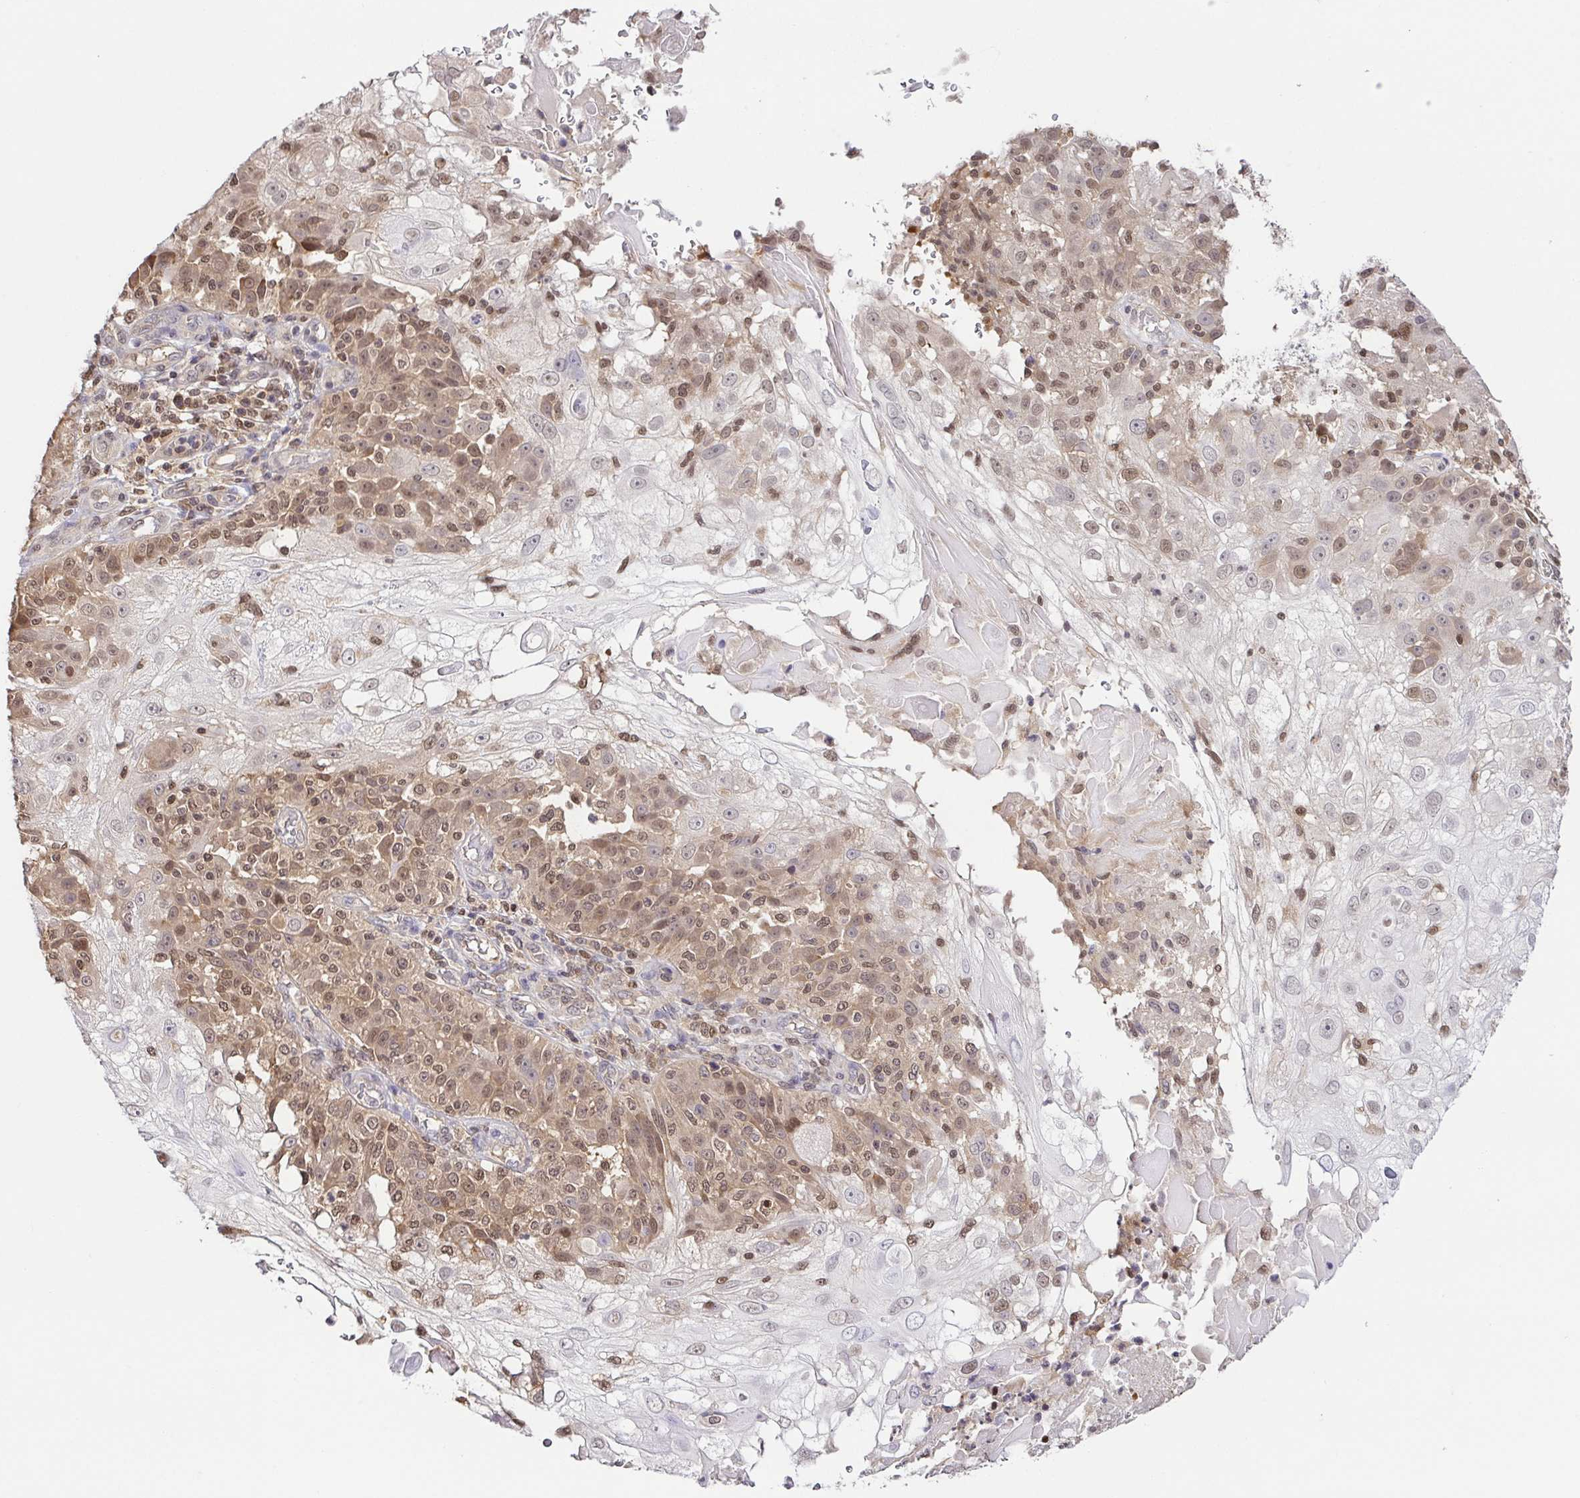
{"staining": {"intensity": "moderate", "quantity": ">75%", "location": "cytoplasmic/membranous,nuclear"}, "tissue": "skin cancer", "cell_type": "Tumor cells", "image_type": "cancer", "snomed": [{"axis": "morphology", "description": "Normal tissue, NOS"}, {"axis": "morphology", "description": "Squamous cell carcinoma, NOS"}, {"axis": "topography", "description": "Skin"}], "caption": "High-magnification brightfield microscopy of squamous cell carcinoma (skin) stained with DAB (brown) and counterstained with hematoxylin (blue). tumor cells exhibit moderate cytoplasmic/membranous and nuclear positivity is identified in about>75% of cells. The staining is performed using DAB (3,3'-diaminobenzidine) brown chromogen to label protein expression. The nuclei are counter-stained blue using hematoxylin.", "gene": "PSMB9", "patient": {"sex": "female", "age": 83}}